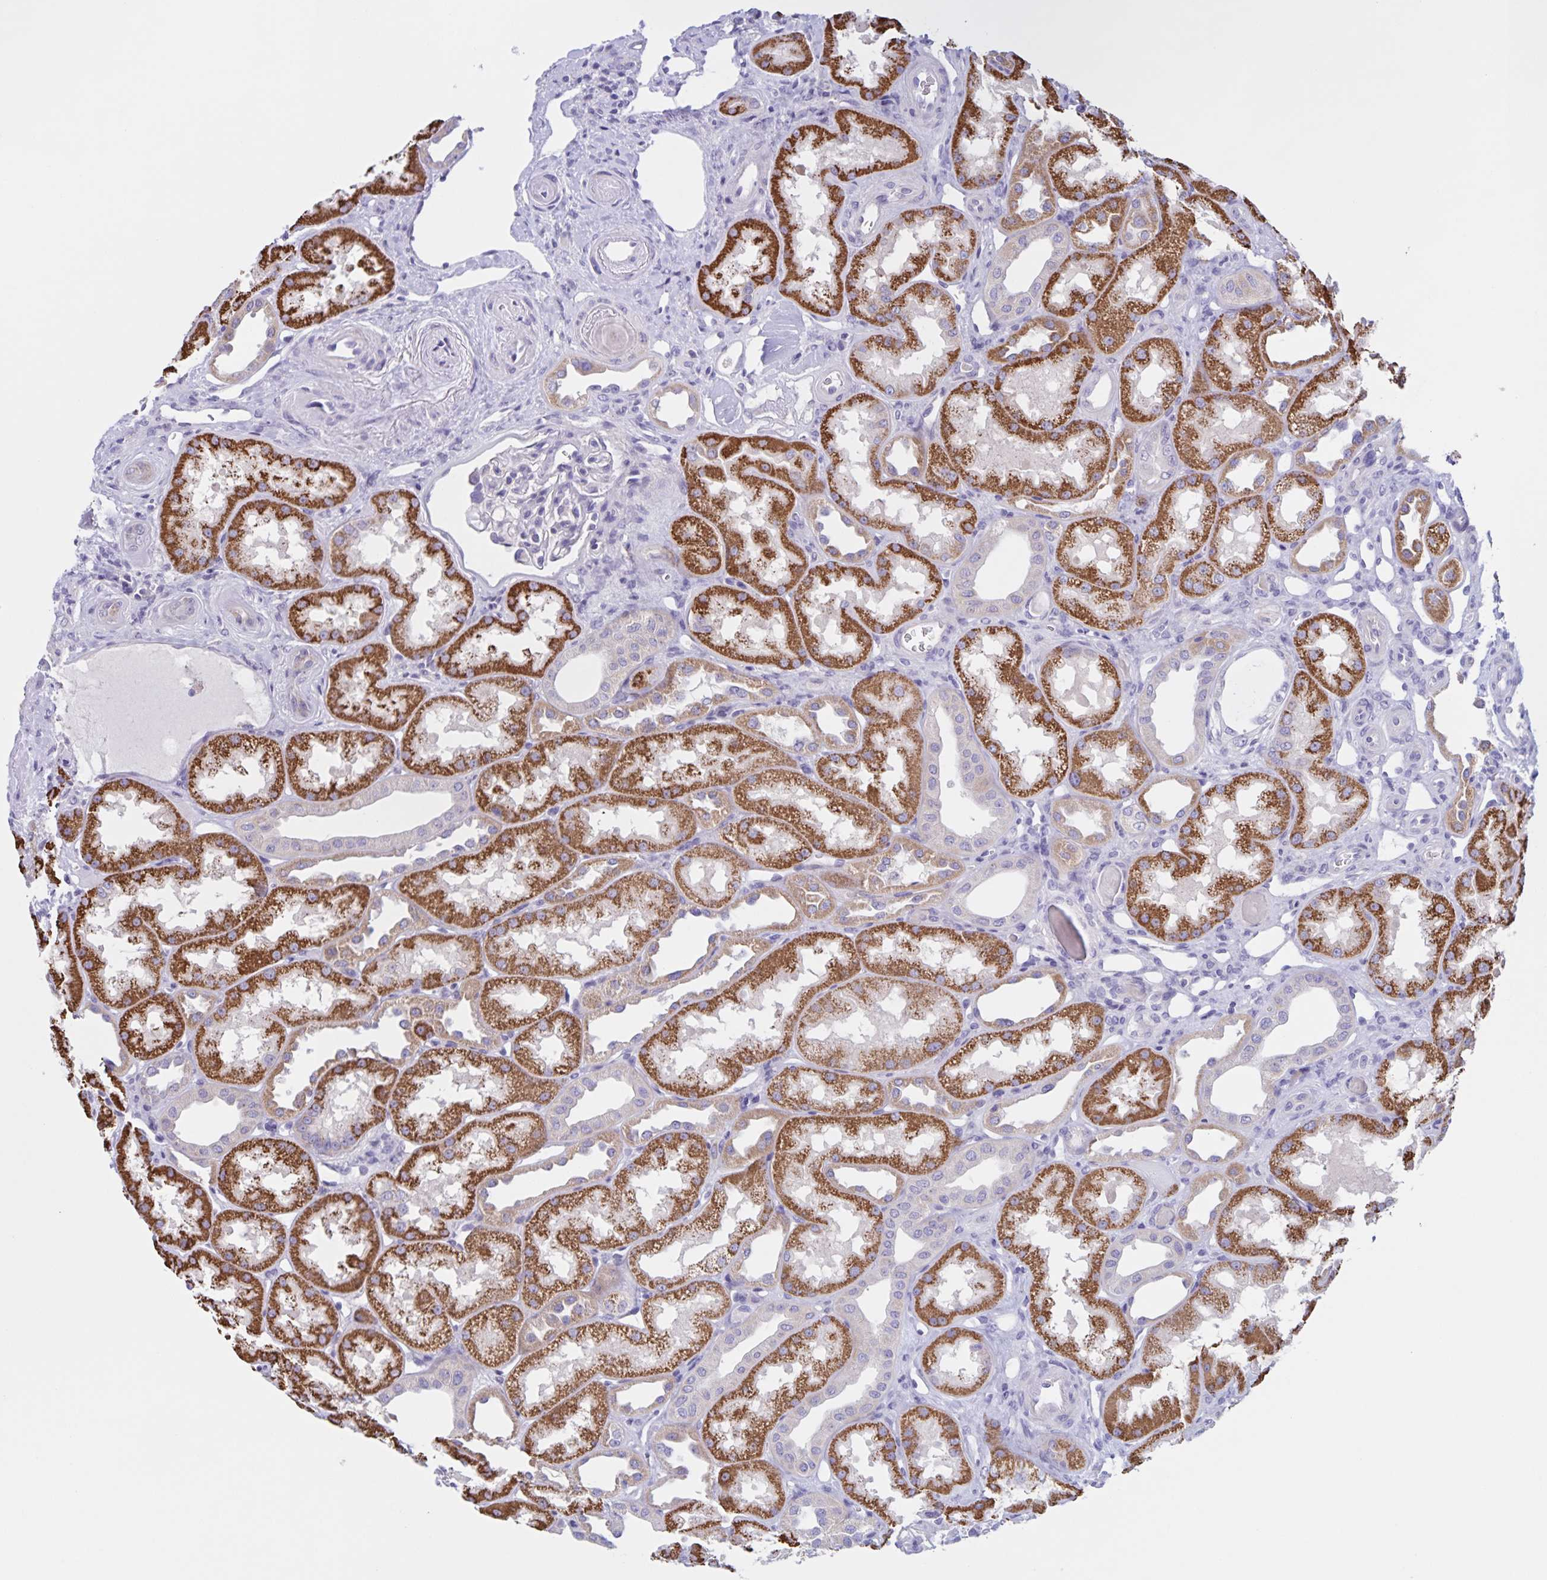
{"staining": {"intensity": "negative", "quantity": "none", "location": "none"}, "tissue": "kidney", "cell_type": "Cells in glomeruli", "image_type": "normal", "snomed": [{"axis": "morphology", "description": "Normal tissue, NOS"}, {"axis": "topography", "description": "Kidney"}], "caption": "This is a histopathology image of immunohistochemistry staining of normal kidney, which shows no expression in cells in glomeruli.", "gene": "DMGDH", "patient": {"sex": "male", "age": 61}}